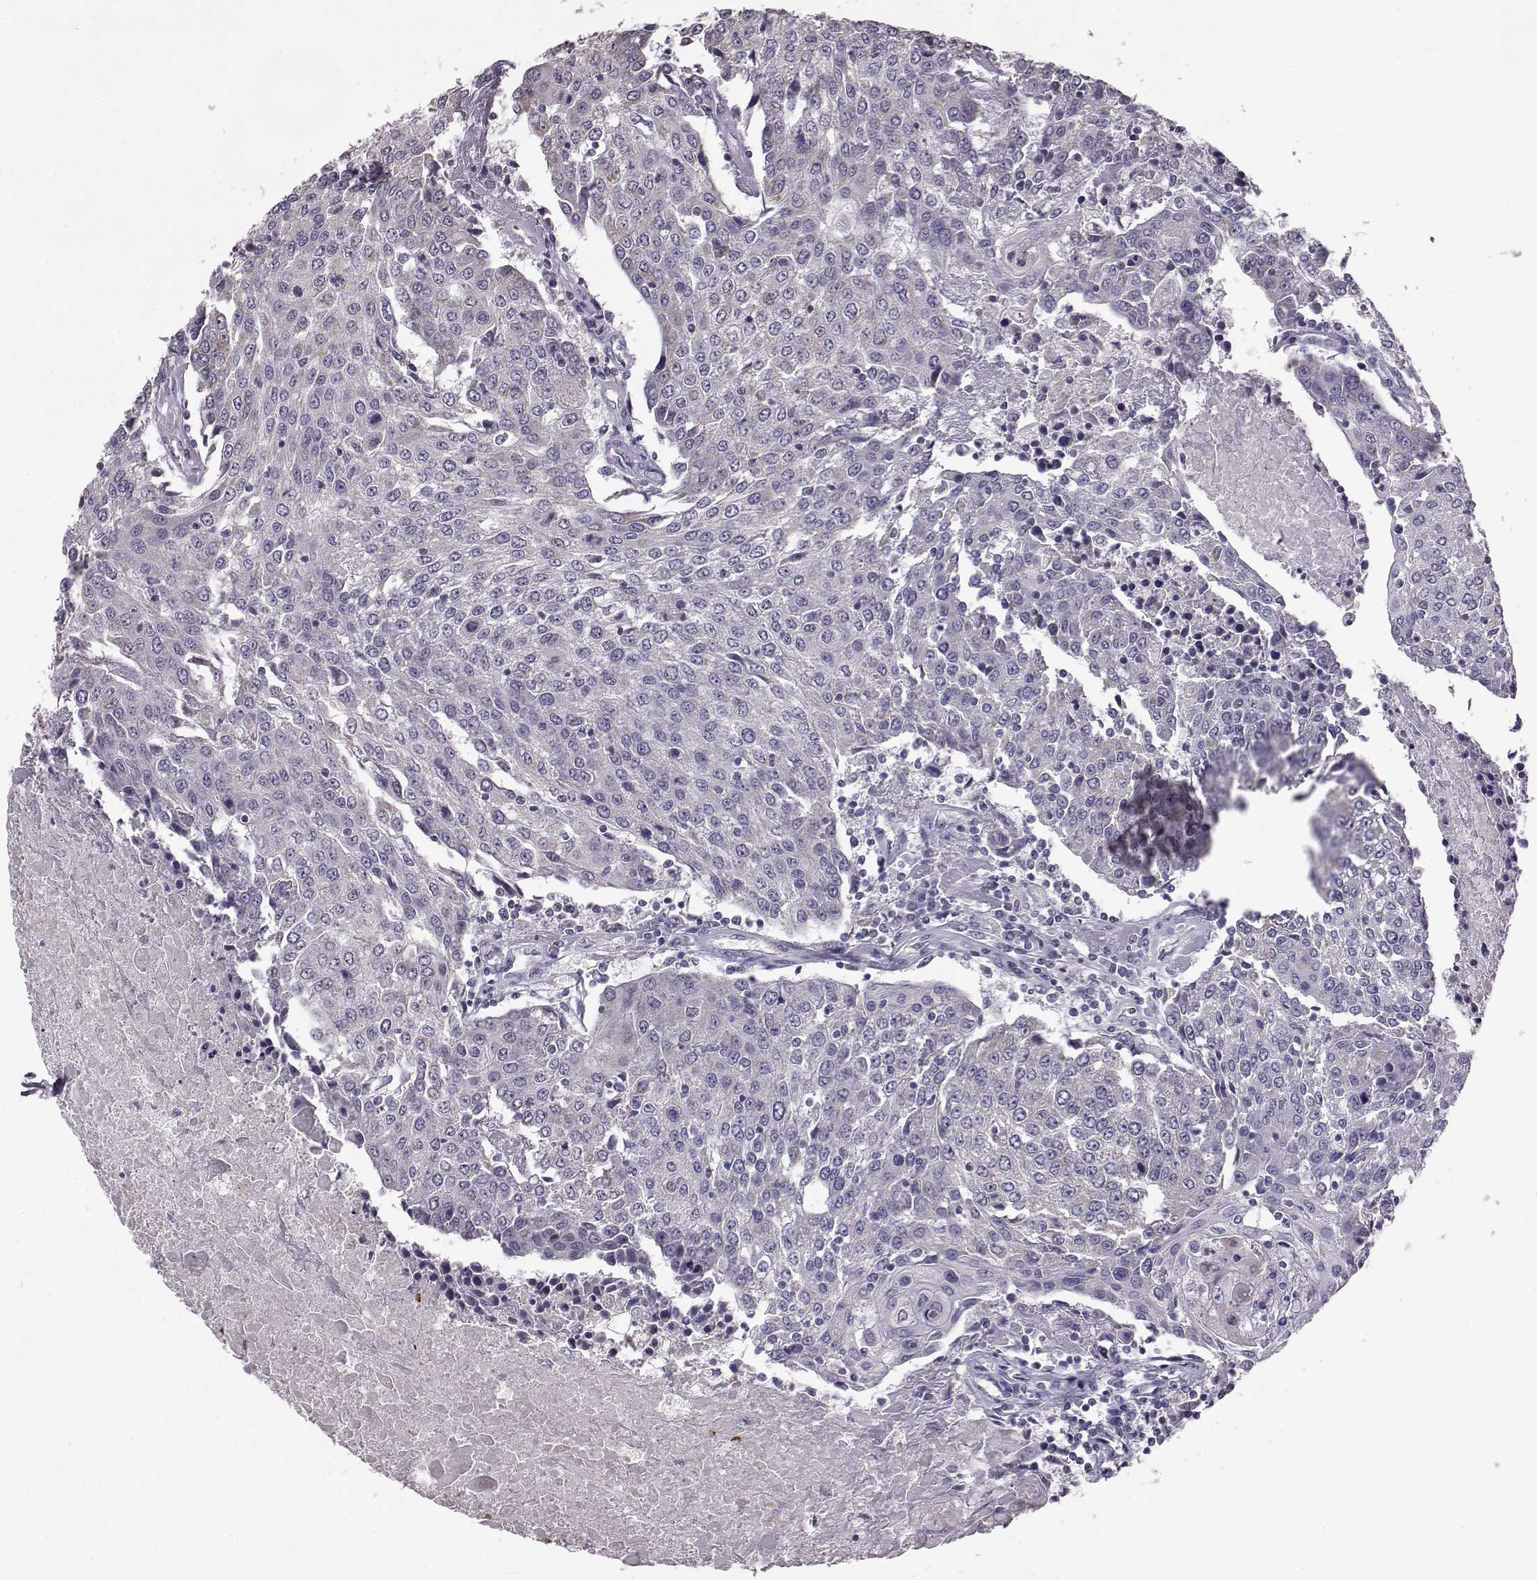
{"staining": {"intensity": "negative", "quantity": "none", "location": "none"}, "tissue": "urothelial cancer", "cell_type": "Tumor cells", "image_type": "cancer", "snomed": [{"axis": "morphology", "description": "Urothelial carcinoma, High grade"}, {"axis": "topography", "description": "Urinary bladder"}], "caption": "Immunohistochemistry image of neoplastic tissue: human urothelial cancer stained with DAB (3,3'-diaminobenzidine) reveals no significant protein staining in tumor cells. The staining was performed using DAB (3,3'-diaminobenzidine) to visualize the protein expression in brown, while the nuclei were stained in blue with hematoxylin (Magnification: 20x).", "gene": "ALDH3A1", "patient": {"sex": "female", "age": 85}}